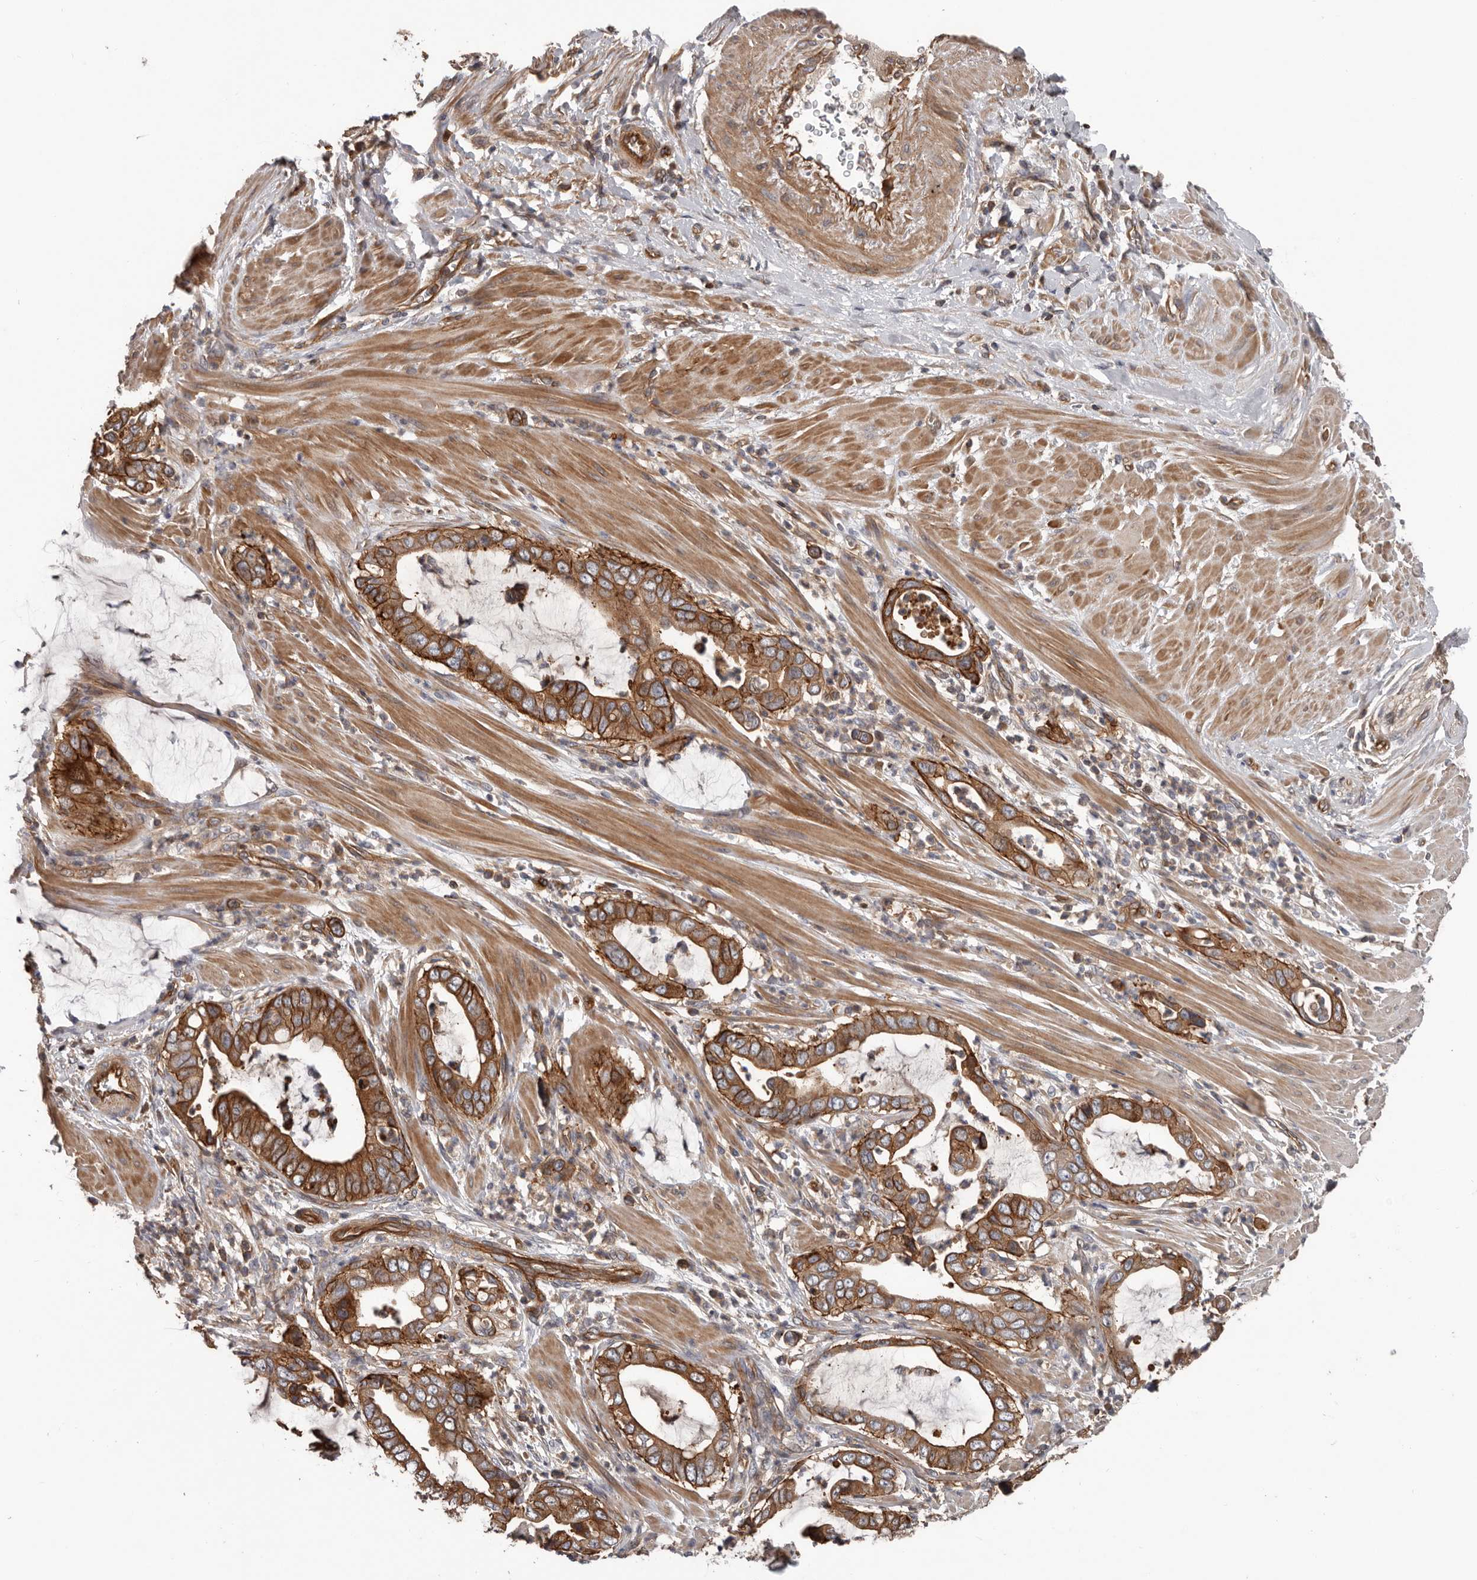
{"staining": {"intensity": "strong", "quantity": ">75%", "location": "cytoplasmic/membranous"}, "tissue": "pancreatic cancer", "cell_type": "Tumor cells", "image_type": "cancer", "snomed": [{"axis": "morphology", "description": "Adenocarcinoma, NOS"}, {"axis": "topography", "description": "Pancreas"}], "caption": "Protein staining displays strong cytoplasmic/membranous positivity in about >75% of tumor cells in pancreatic cancer.", "gene": "PNRC2", "patient": {"sex": "male", "age": 75}}